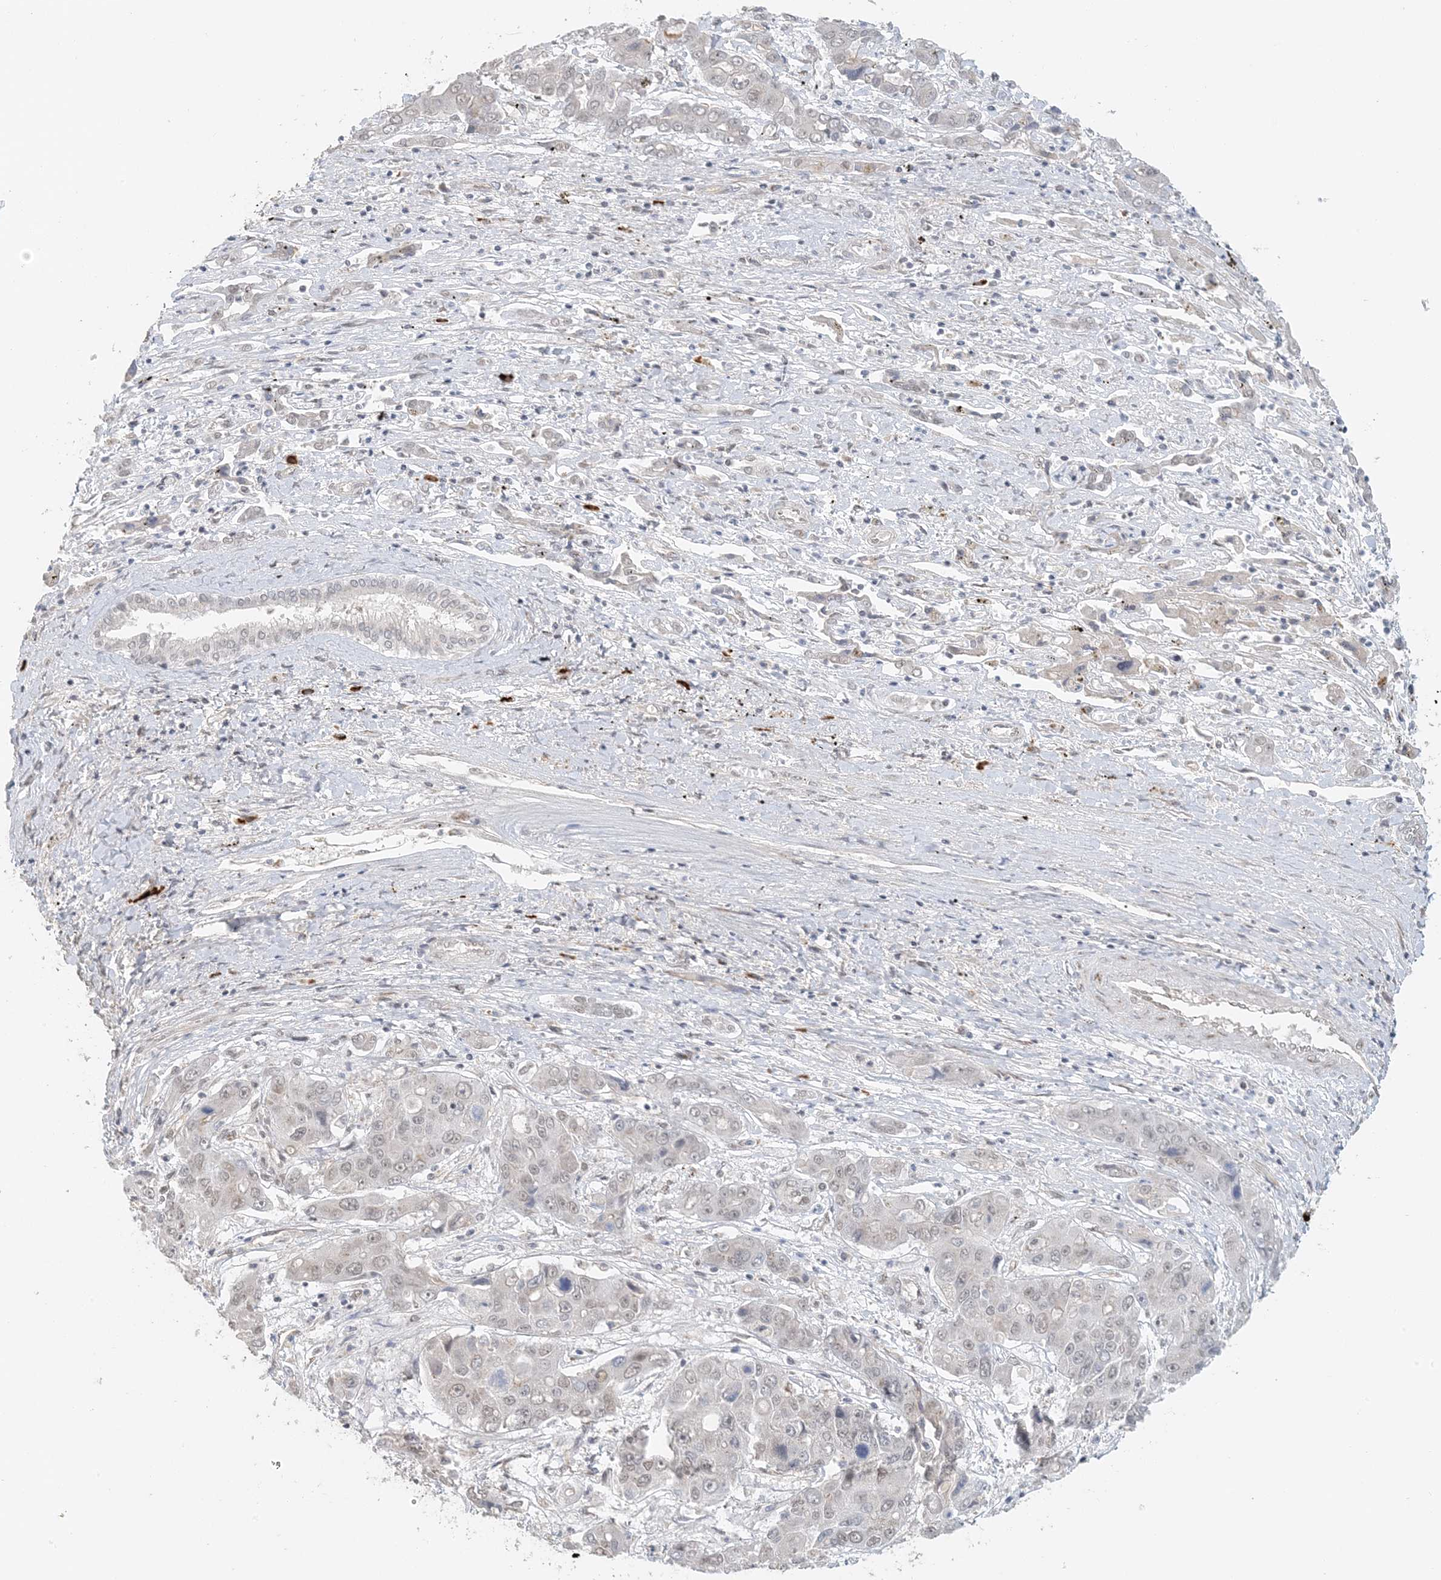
{"staining": {"intensity": "negative", "quantity": "none", "location": "none"}, "tissue": "liver cancer", "cell_type": "Tumor cells", "image_type": "cancer", "snomed": [{"axis": "morphology", "description": "Cholangiocarcinoma"}, {"axis": "topography", "description": "Liver"}], "caption": "IHC histopathology image of human liver cancer stained for a protein (brown), which reveals no positivity in tumor cells. The staining is performed using DAB (3,3'-diaminobenzidine) brown chromogen with nuclei counter-stained in using hematoxylin.", "gene": "ZCCHC4", "patient": {"sex": "male", "age": 67}}